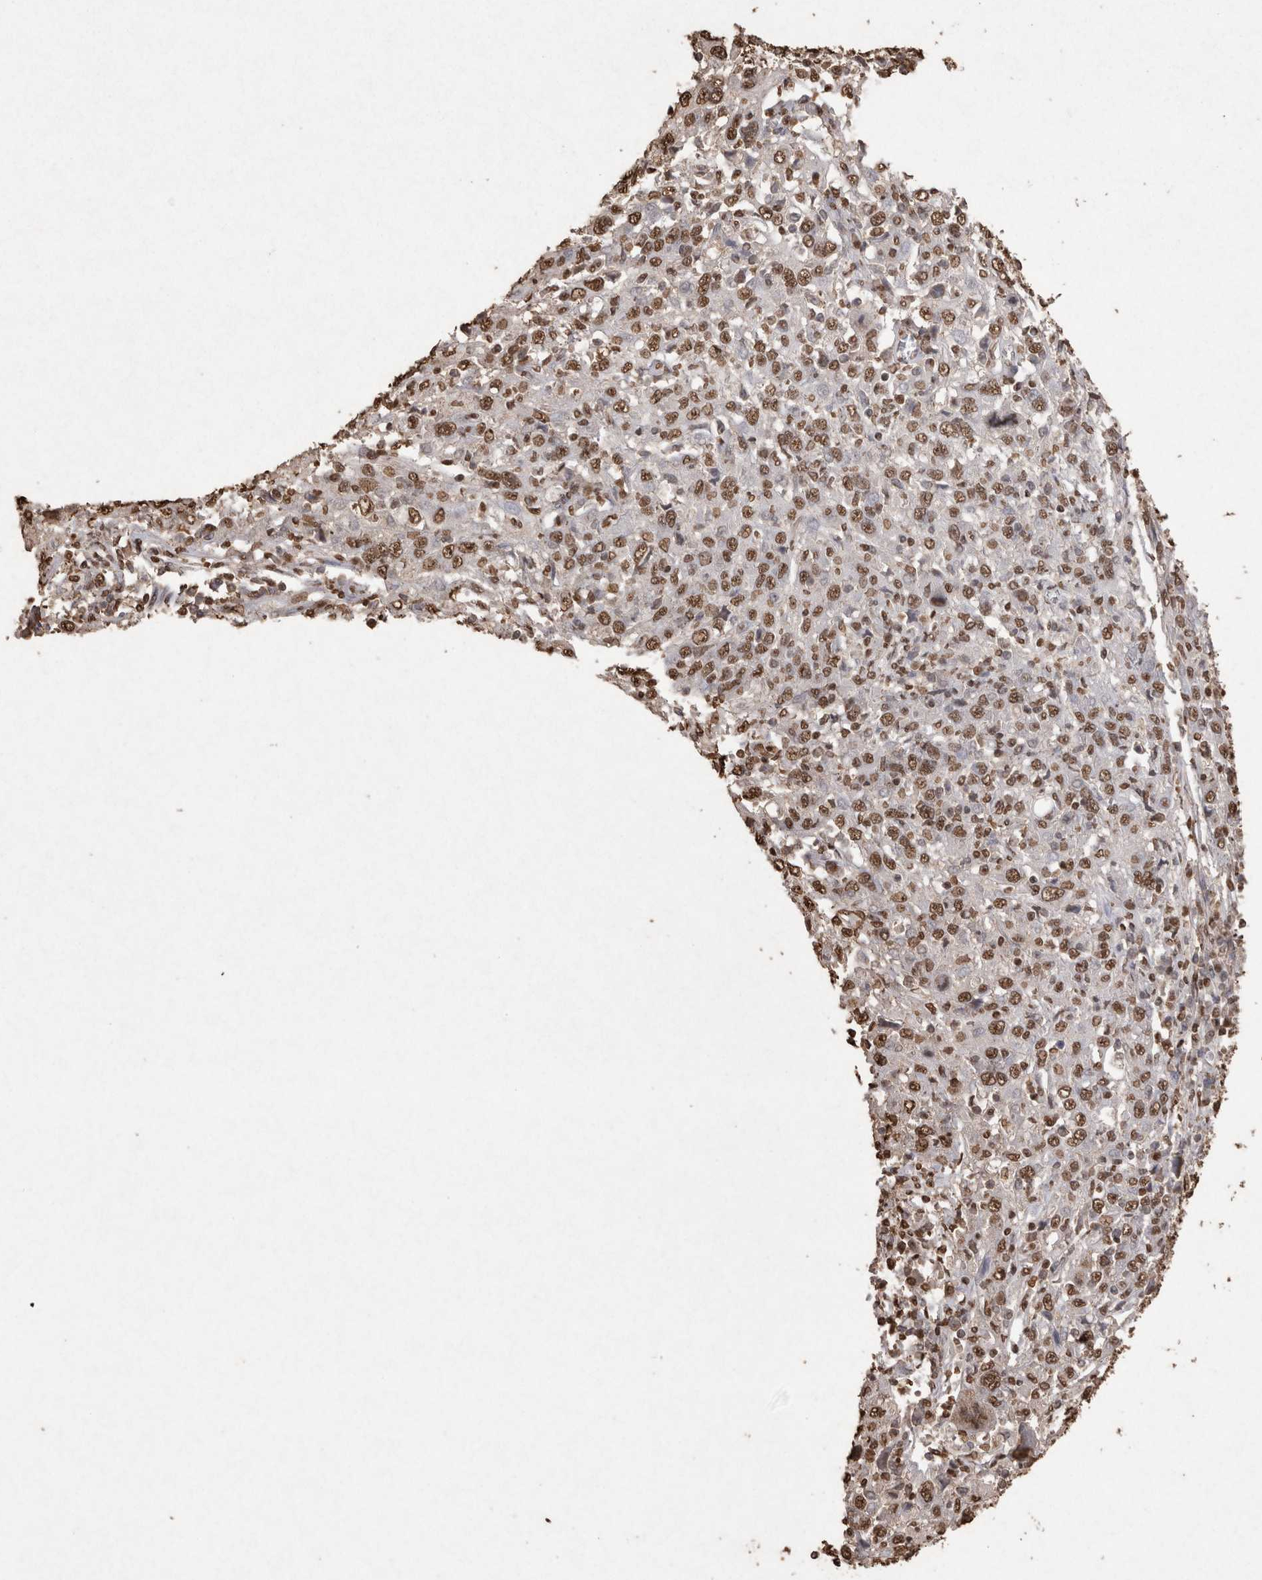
{"staining": {"intensity": "moderate", "quantity": ">75%", "location": "nuclear"}, "tissue": "cervical cancer", "cell_type": "Tumor cells", "image_type": "cancer", "snomed": [{"axis": "morphology", "description": "Squamous cell carcinoma, NOS"}, {"axis": "topography", "description": "Cervix"}], "caption": "Immunohistochemical staining of human squamous cell carcinoma (cervical) reveals medium levels of moderate nuclear protein expression in approximately >75% of tumor cells.", "gene": "POU5F1", "patient": {"sex": "female", "age": 46}}